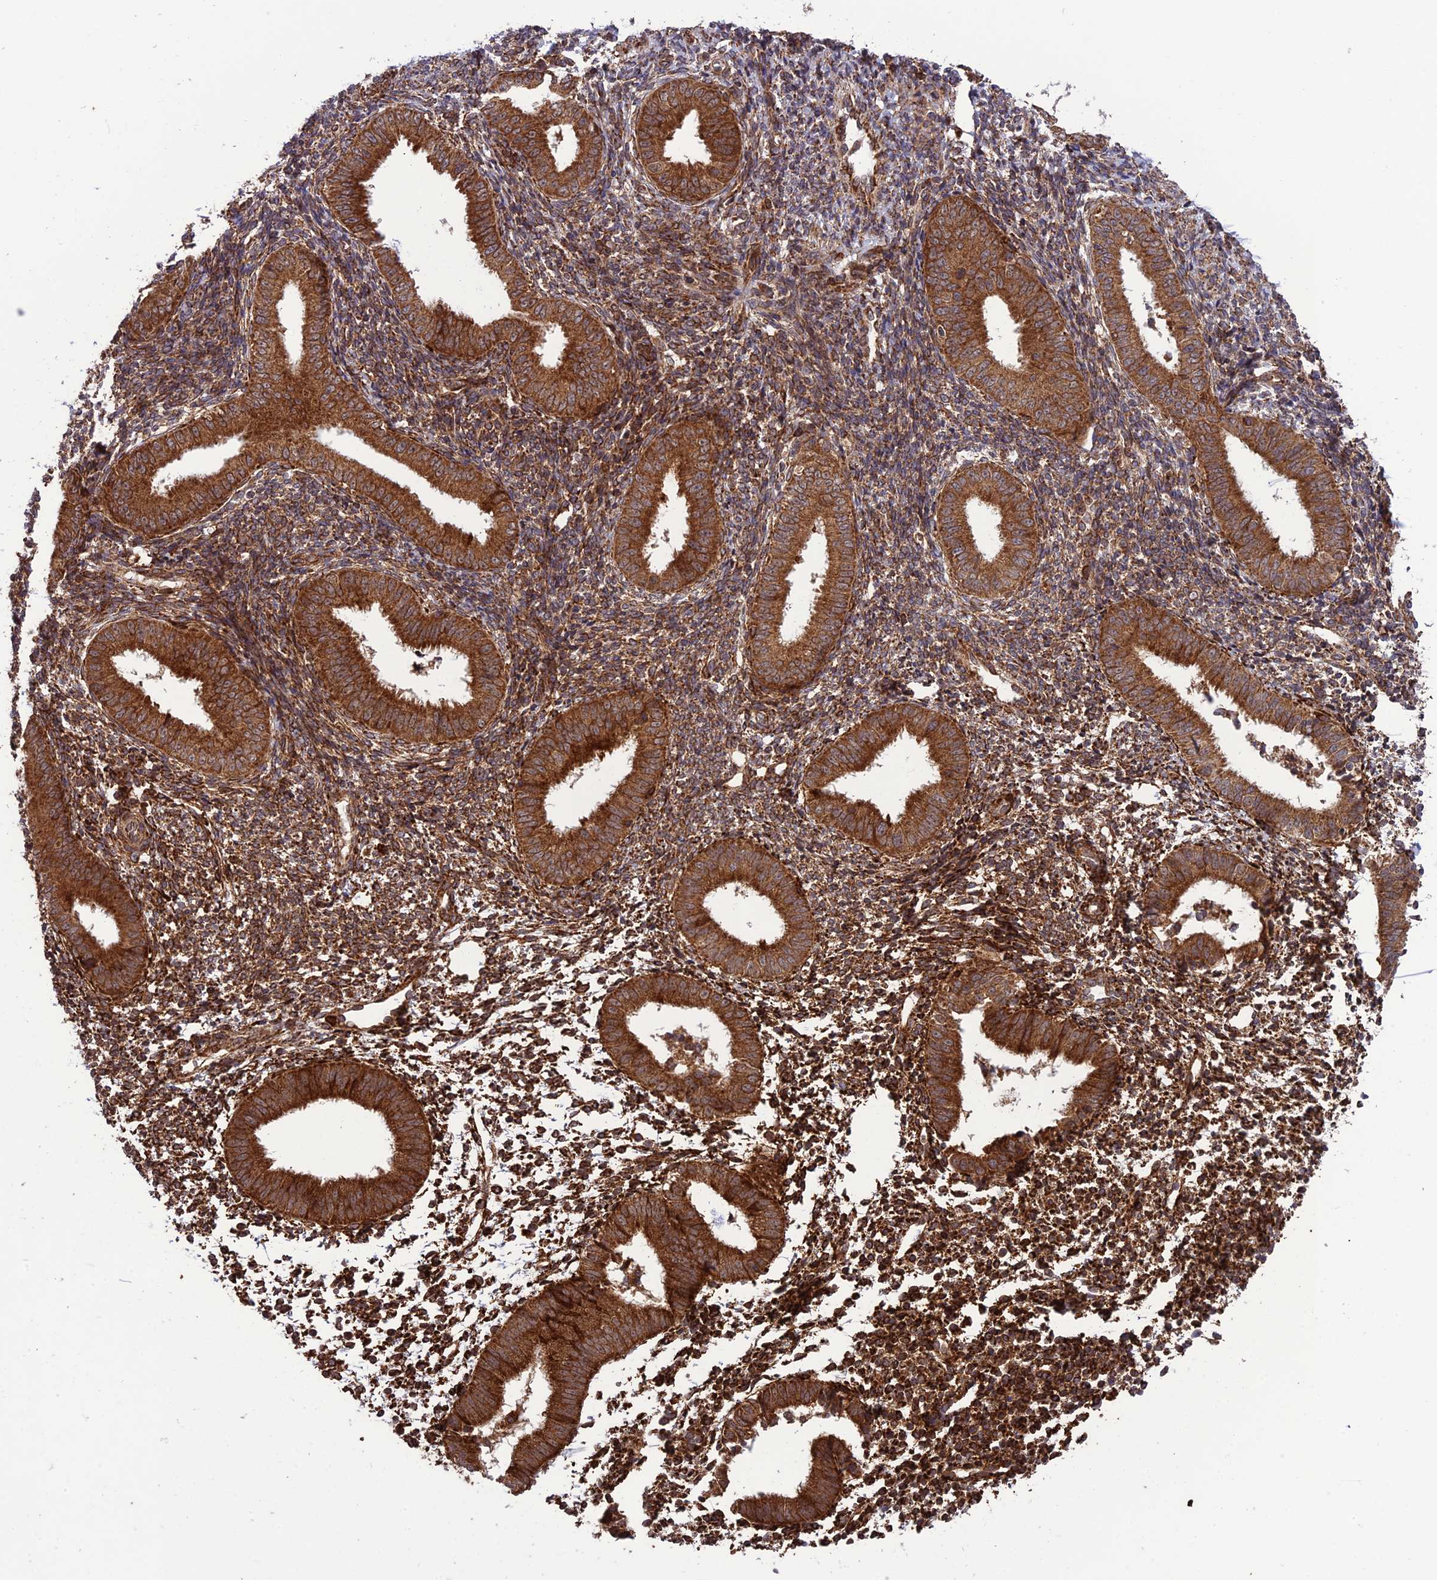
{"staining": {"intensity": "strong", "quantity": ">75%", "location": "cytoplasmic/membranous"}, "tissue": "endometrium", "cell_type": "Cells in endometrial stroma", "image_type": "normal", "snomed": [{"axis": "morphology", "description": "Normal tissue, NOS"}, {"axis": "topography", "description": "Uterus"}, {"axis": "topography", "description": "Endometrium"}], "caption": "DAB immunohistochemical staining of normal endometrium reveals strong cytoplasmic/membranous protein staining in approximately >75% of cells in endometrial stroma. The staining is performed using DAB brown chromogen to label protein expression. The nuclei are counter-stained blue using hematoxylin.", "gene": "CRTAP", "patient": {"sex": "female", "age": 48}}